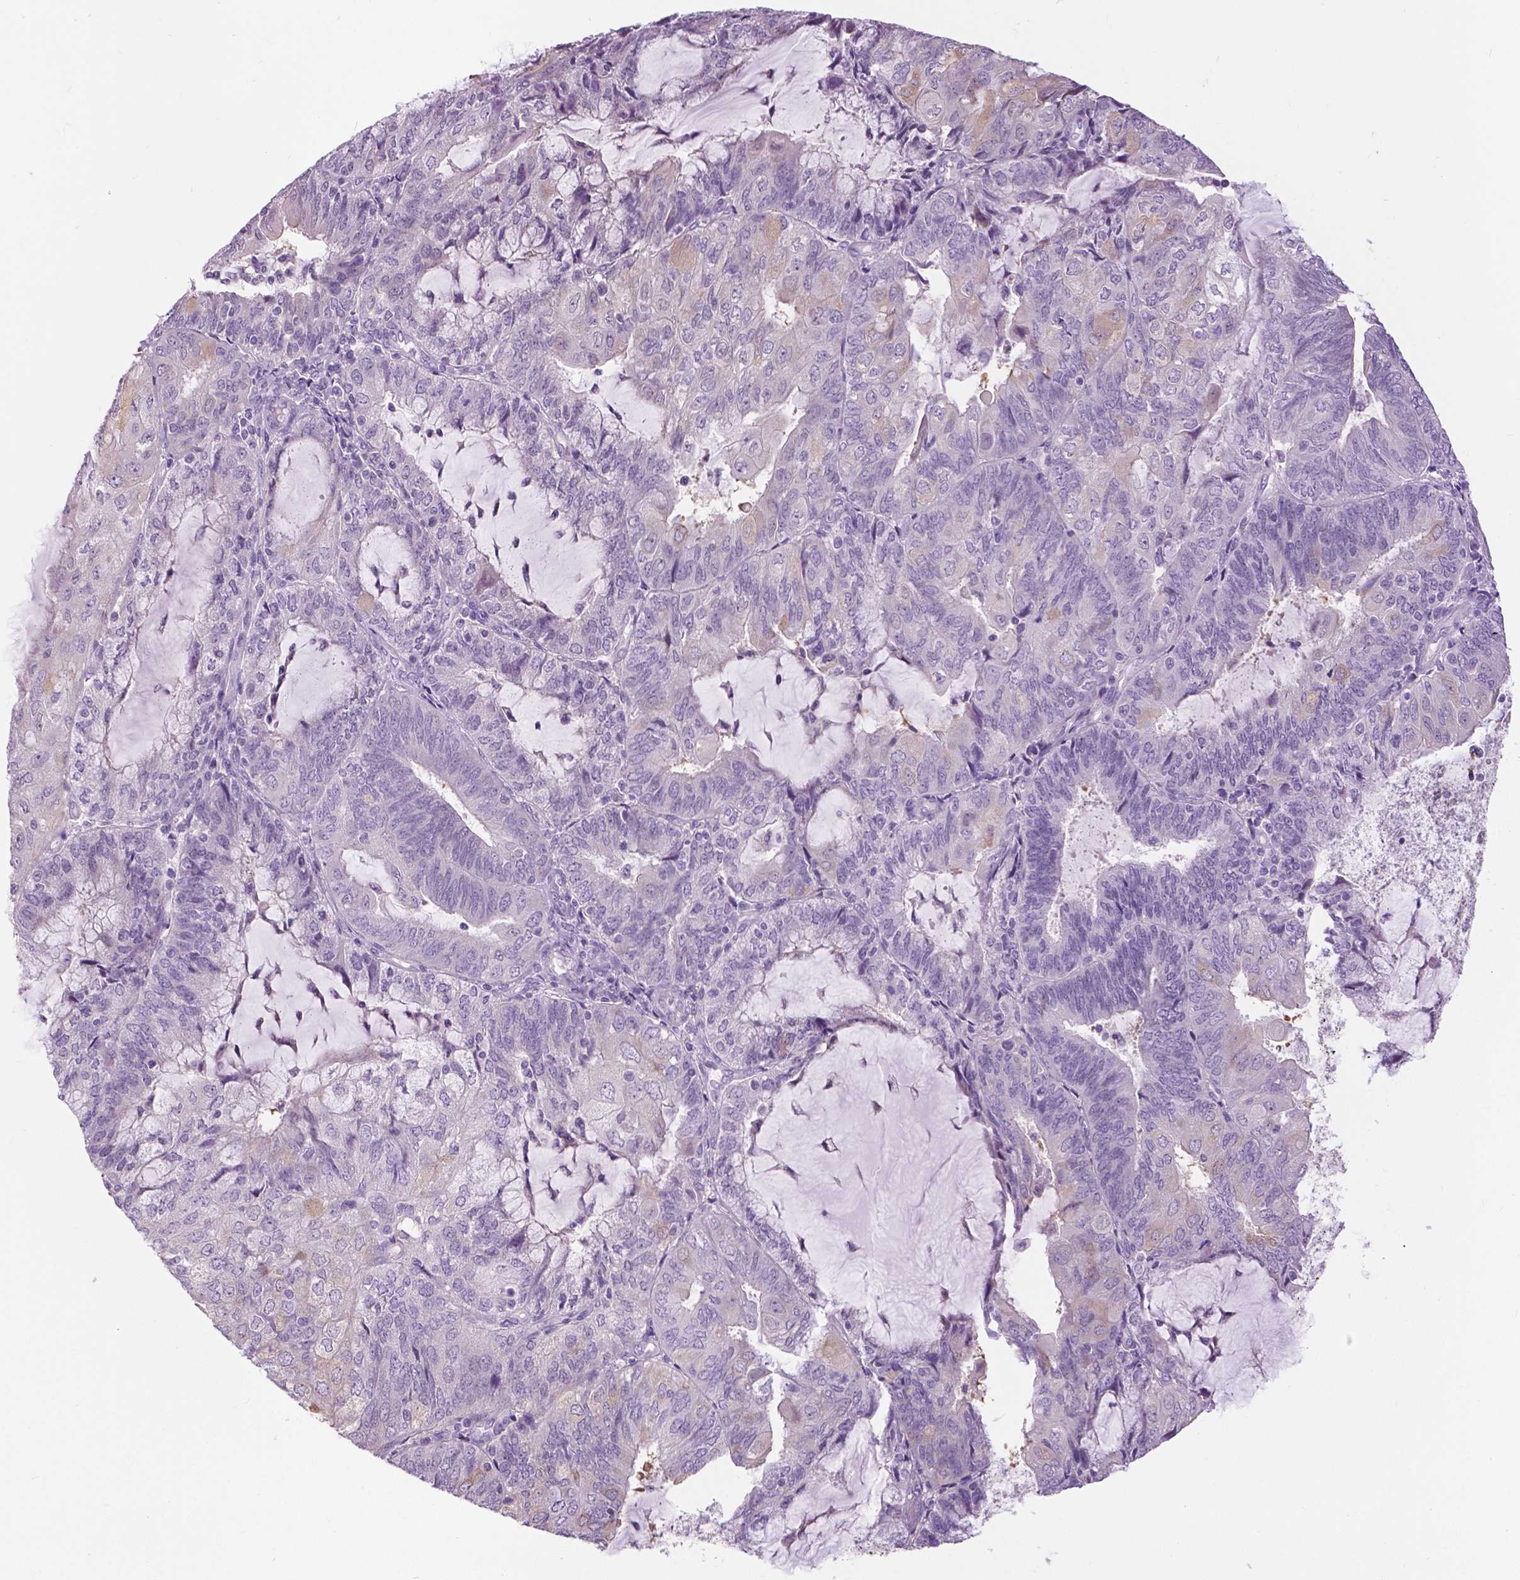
{"staining": {"intensity": "negative", "quantity": "none", "location": "none"}, "tissue": "endometrial cancer", "cell_type": "Tumor cells", "image_type": "cancer", "snomed": [{"axis": "morphology", "description": "Adenocarcinoma, NOS"}, {"axis": "topography", "description": "Endometrium"}], "caption": "DAB (3,3'-diaminobenzidine) immunohistochemical staining of human adenocarcinoma (endometrial) exhibits no significant staining in tumor cells.", "gene": "TP53TG5", "patient": {"sex": "female", "age": 81}}